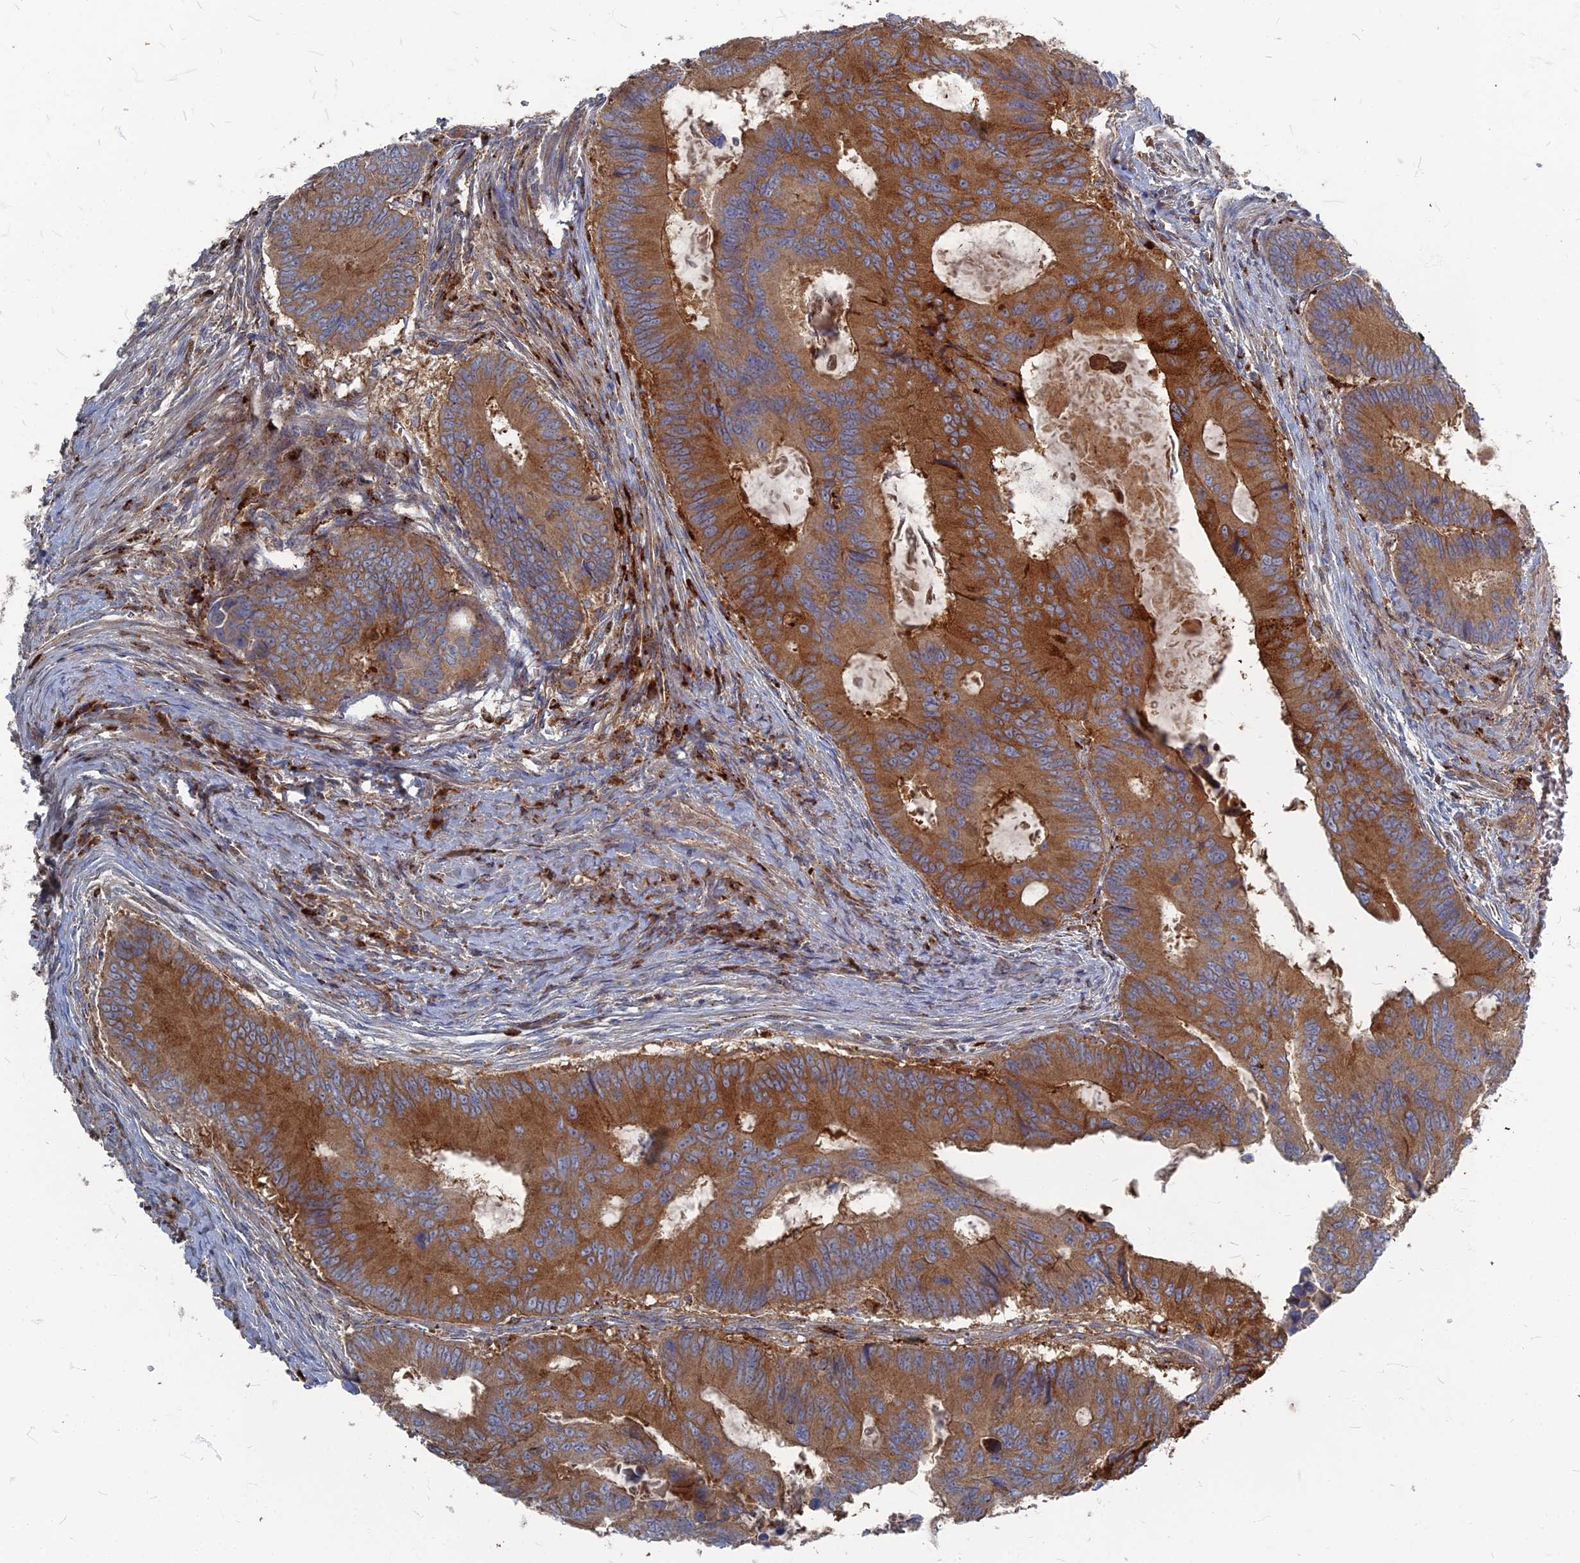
{"staining": {"intensity": "strong", "quantity": ">75%", "location": "cytoplasmic/membranous"}, "tissue": "colorectal cancer", "cell_type": "Tumor cells", "image_type": "cancer", "snomed": [{"axis": "morphology", "description": "Adenocarcinoma, NOS"}, {"axis": "topography", "description": "Colon"}], "caption": "This is an image of IHC staining of colorectal cancer (adenocarcinoma), which shows strong positivity in the cytoplasmic/membranous of tumor cells.", "gene": "PPCDC", "patient": {"sex": "male", "age": 85}}